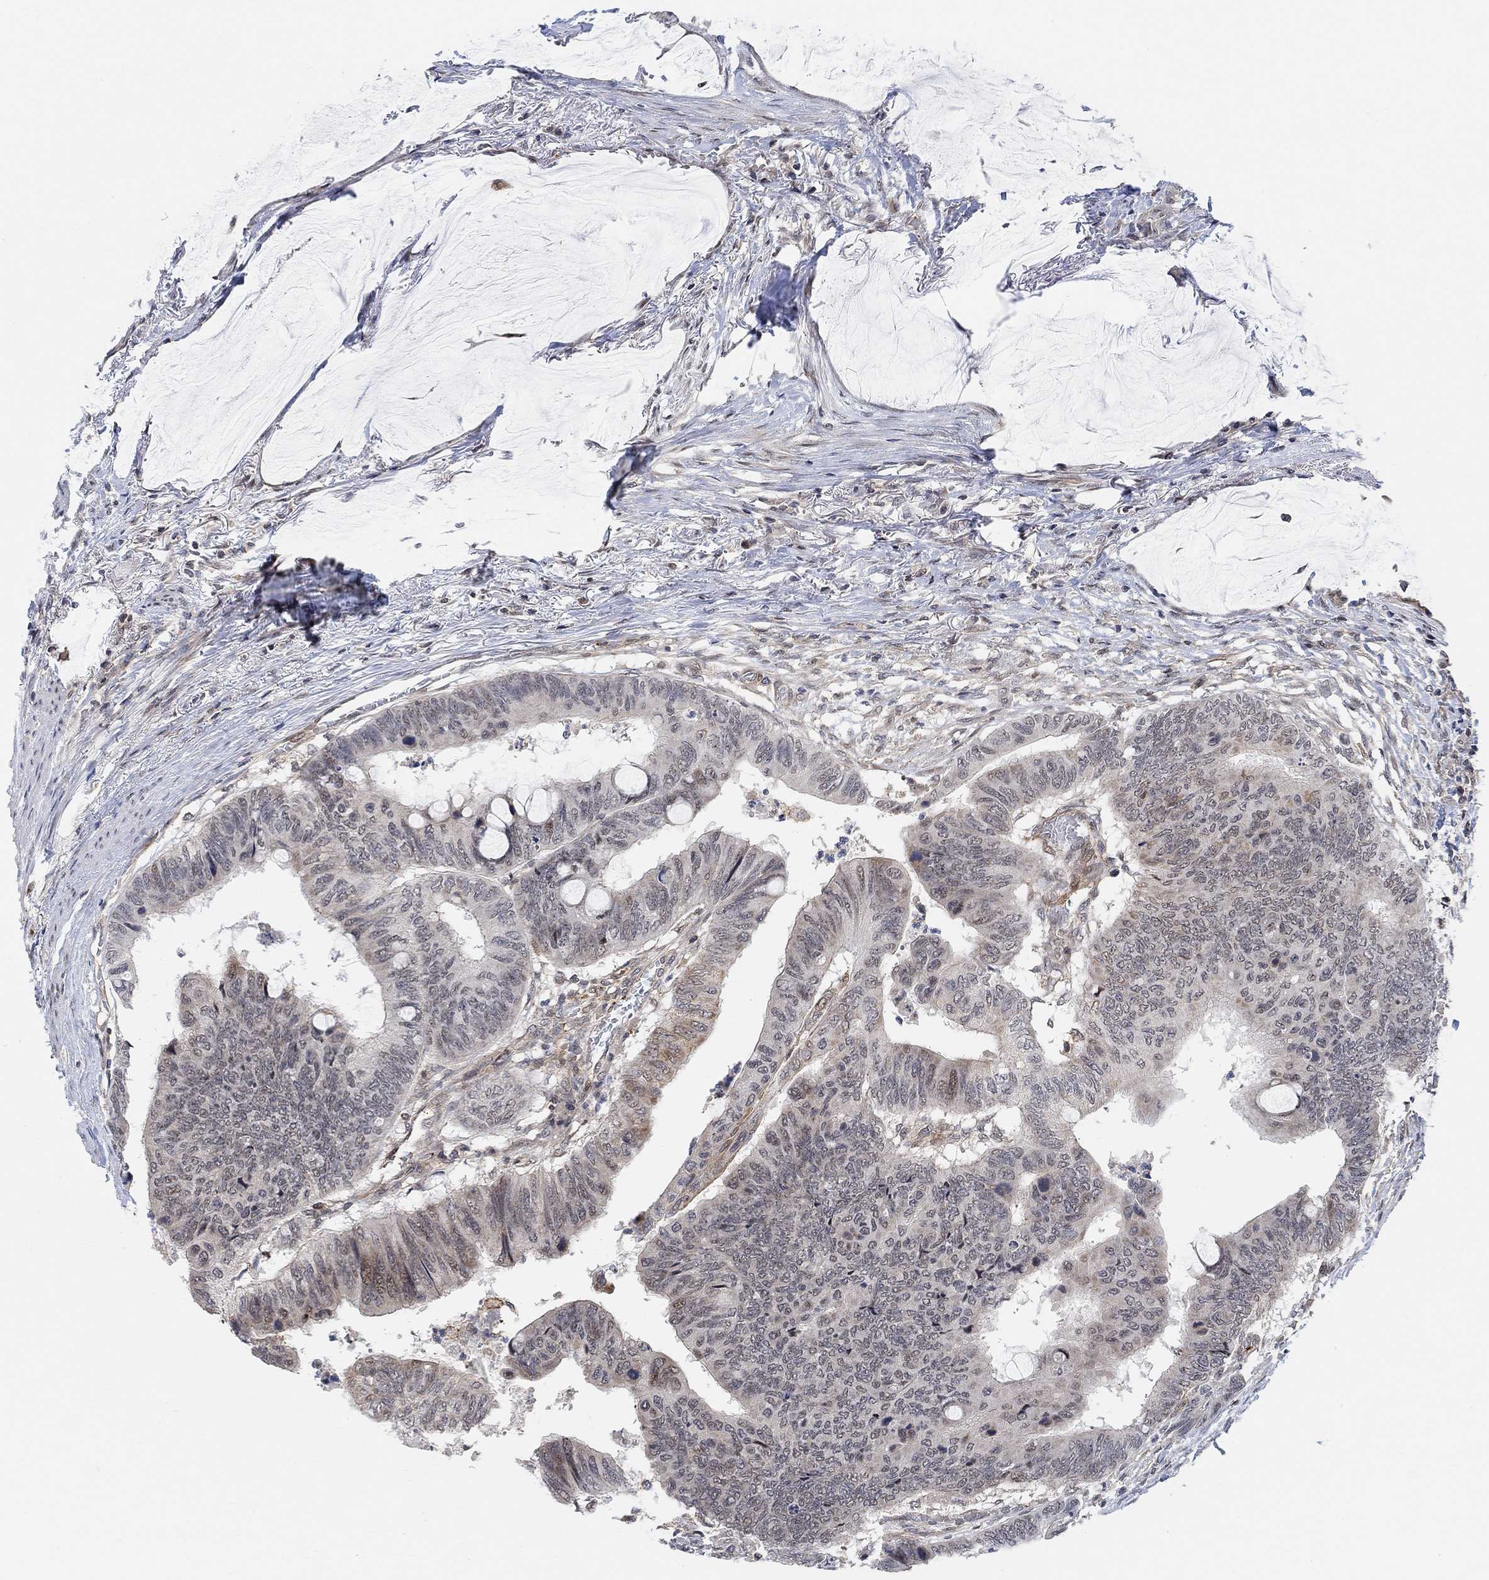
{"staining": {"intensity": "moderate", "quantity": "<25%", "location": "cytoplasmic/membranous"}, "tissue": "colorectal cancer", "cell_type": "Tumor cells", "image_type": "cancer", "snomed": [{"axis": "morphology", "description": "Normal tissue, NOS"}, {"axis": "morphology", "description": "Adenocarcinoma, NOS"}, {"axis": "topography", "description": "Rectum"}, {"axis": "topography", "description": "Peripheral nerve tissue"}], "caption": "Immunohistochemical staining of colorectal cancer (adenocarcinoma) shows low levels of moderate cytoplasmic/membranous expression in about <25% of tumor cells.", "gene": "PWWP2B", "patient": {"sex": "male", "age": 92}}